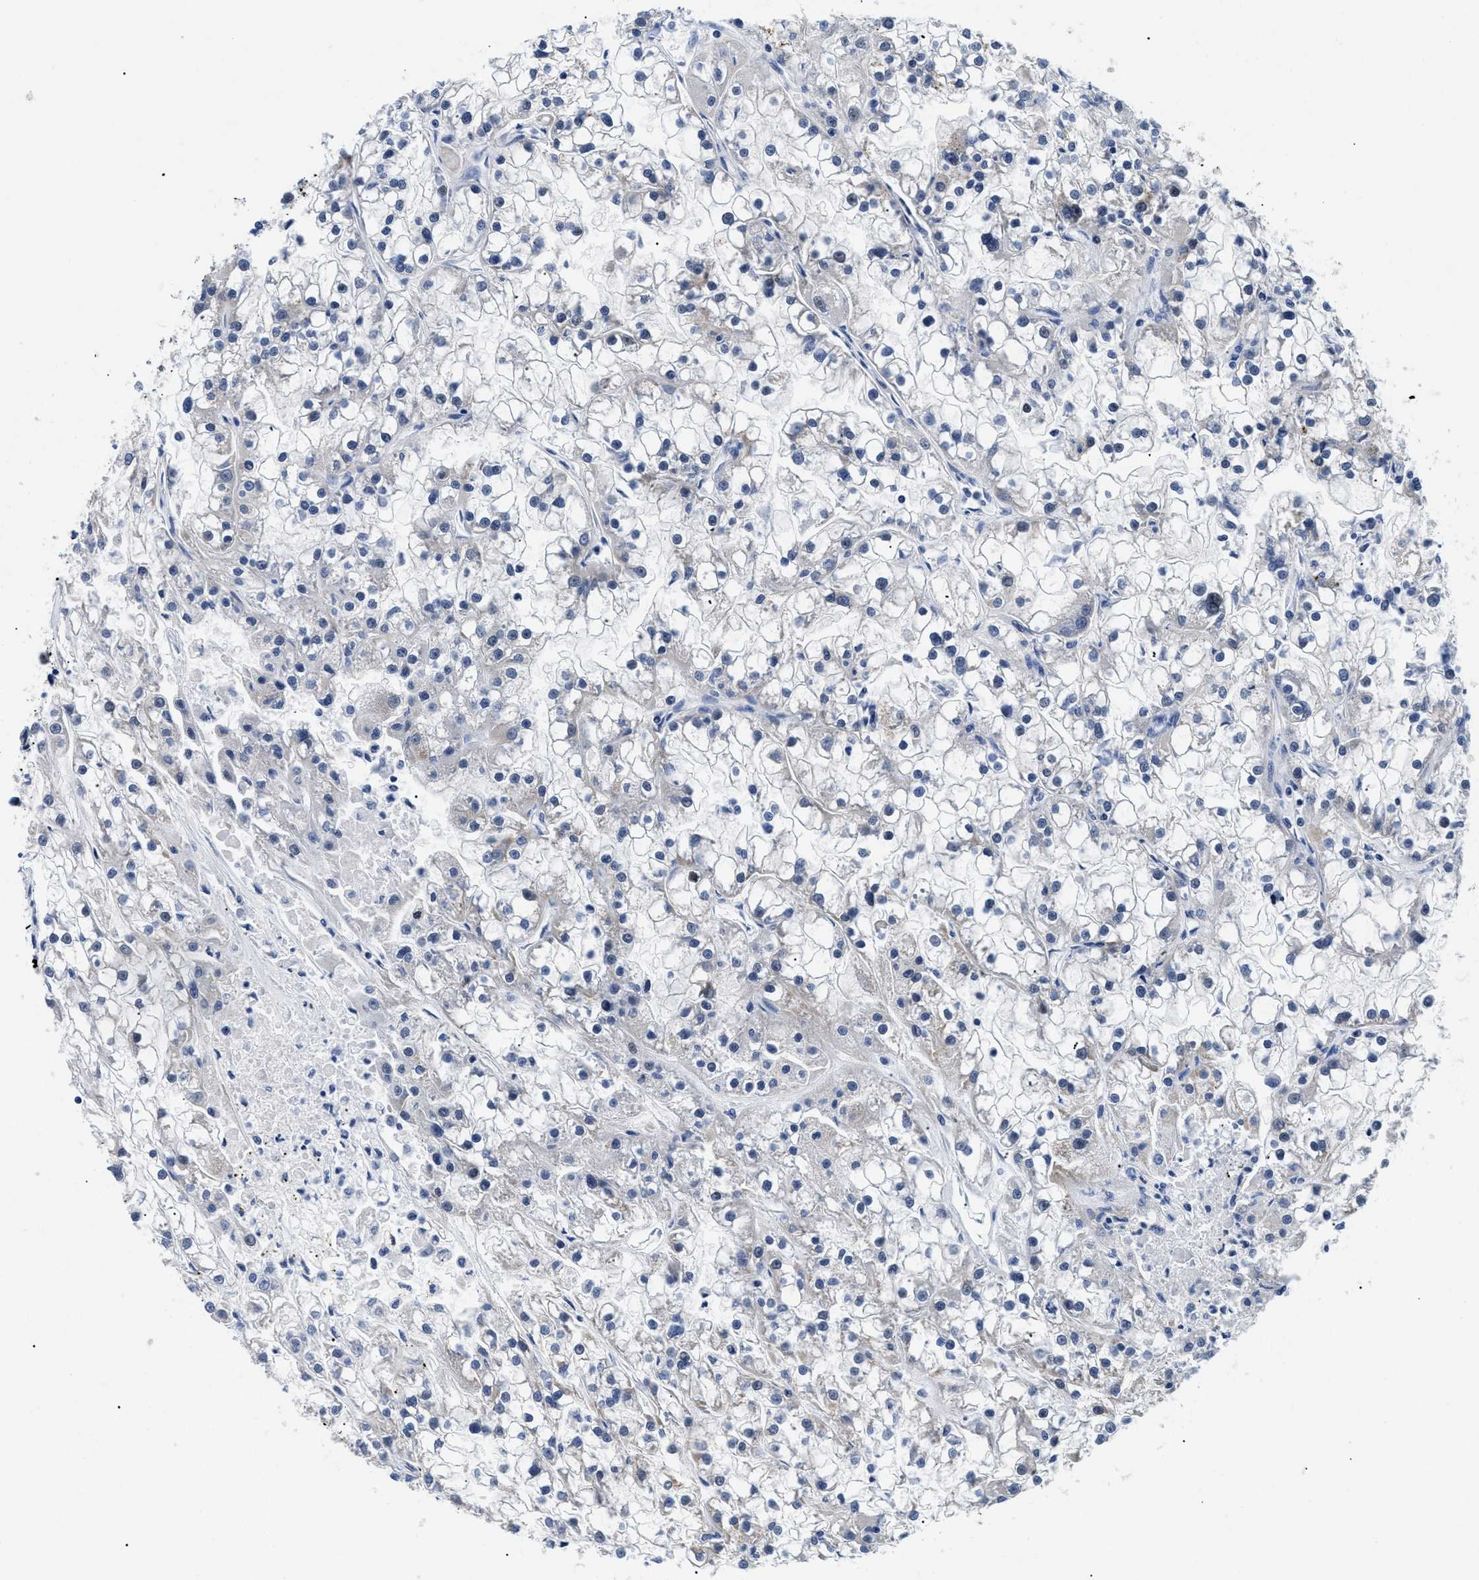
{"staining": {"intensity": "negative", "quantity": "none", "location": "none"}, "tissue": "renal cancer", "cell_type": "Tumor cells", "image_type": "cancer", "snomed": [{"axis": "morphology", "description": "Adenocarcinoma, NOS"}, {"axis": "topography", "description": "Kidney"}], "caption": "Immunohistochemical staining of human renal adenocarcinoma shows no significant staining in tumor cells.", "gene": "MEA1", "patient": {"sex": "female", "age": 52}}